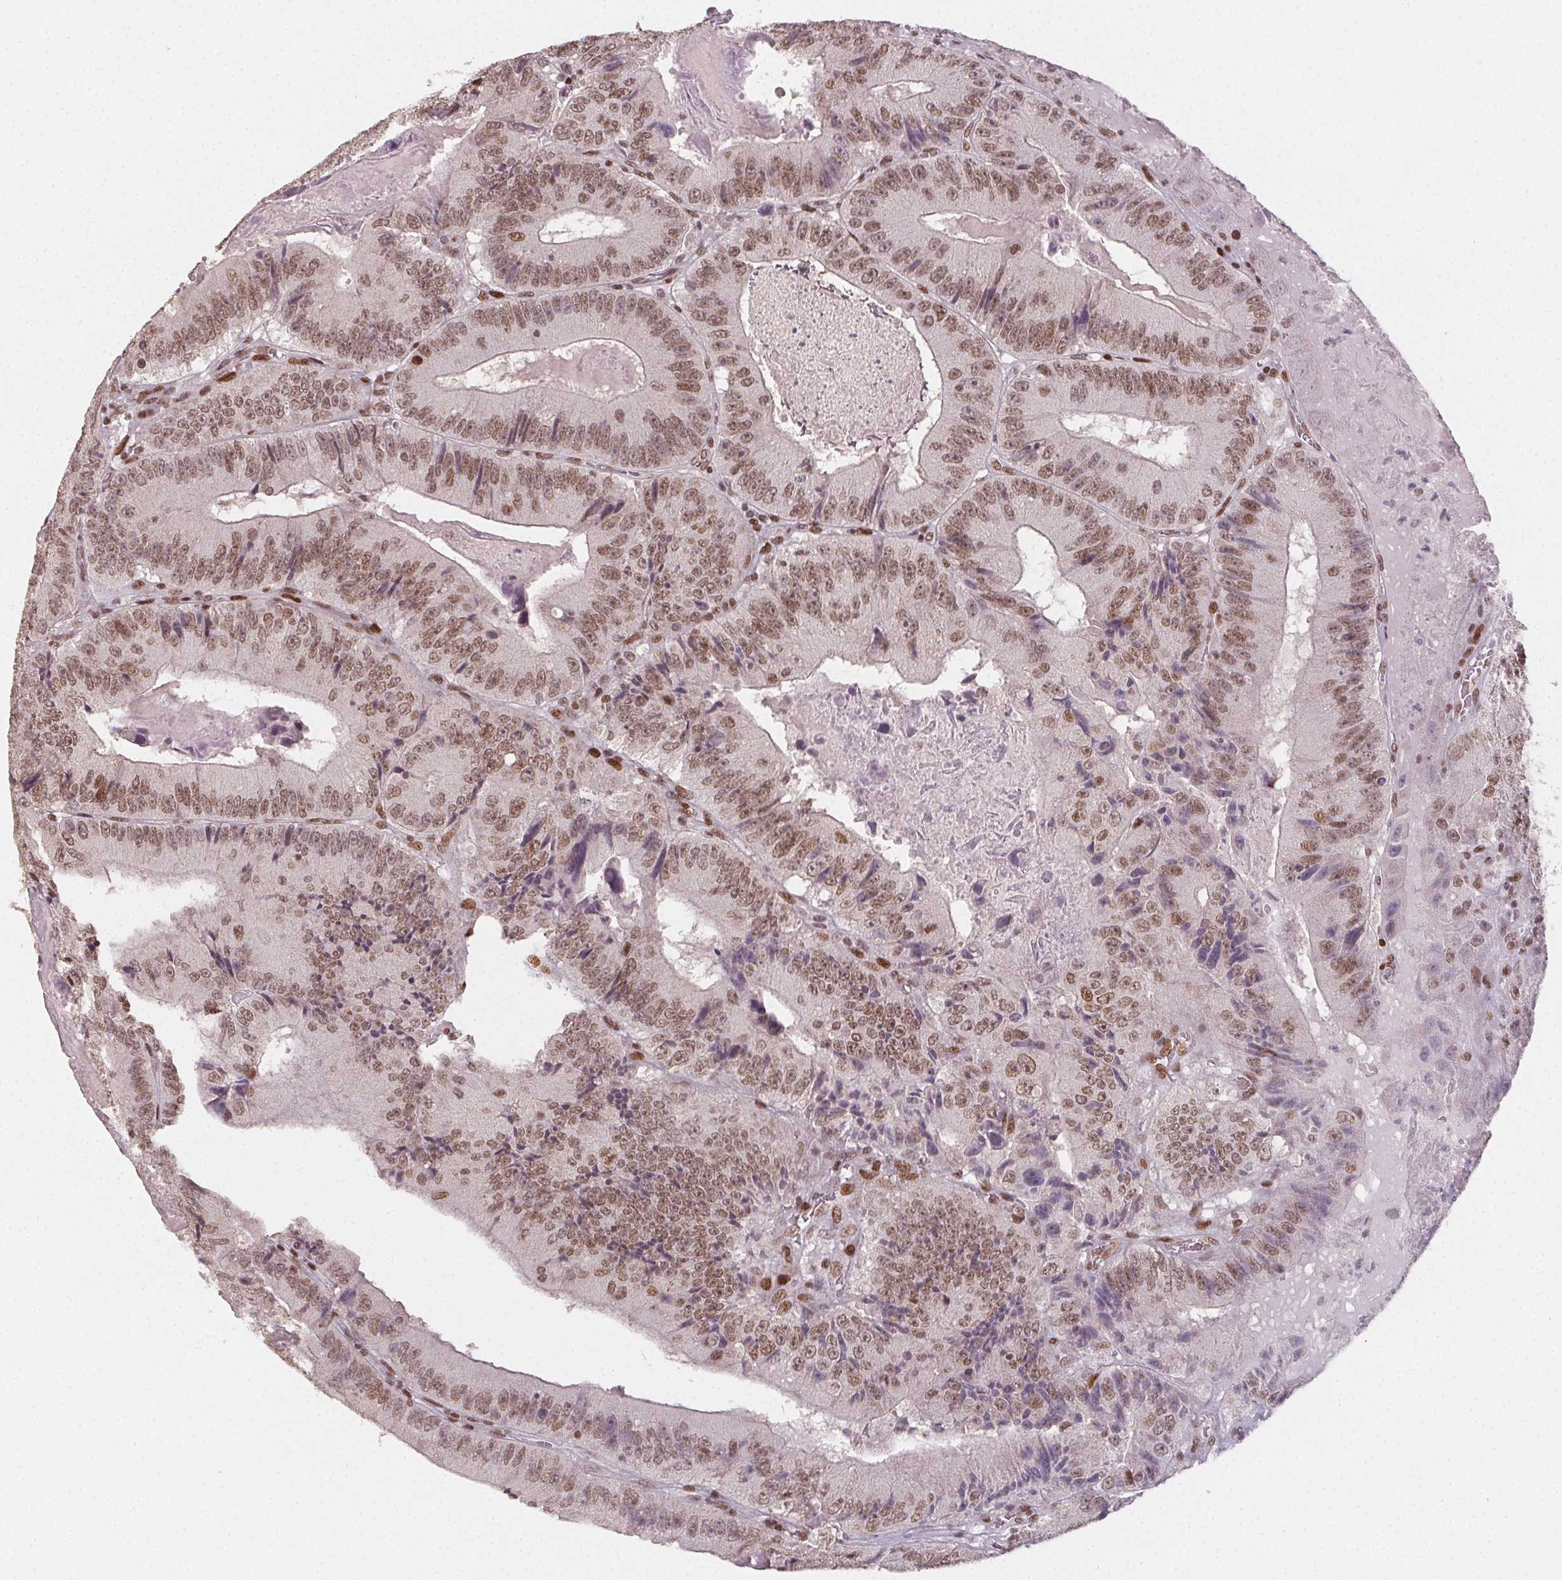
{"staining": {"intensity": "moderate", "quantity": ">75%", "location": "nuclear"}, "tissue": "colorectal cancer", "cell_type": "Tumor cells", "image_type": "cancer", "snomed": [{"axis": "morphology", "description": "Adenocarcinoma, NOS"}, {"axis": "topography", "description": "Colon"}], "caption": "Immunohistochemical staining of colorectal adenocarcinoma displays moderate nuclear protein staining in approximately >75% of tumor cells.", "gene": "KMT2A", "patient": {"sex": "female", "age": 86}}